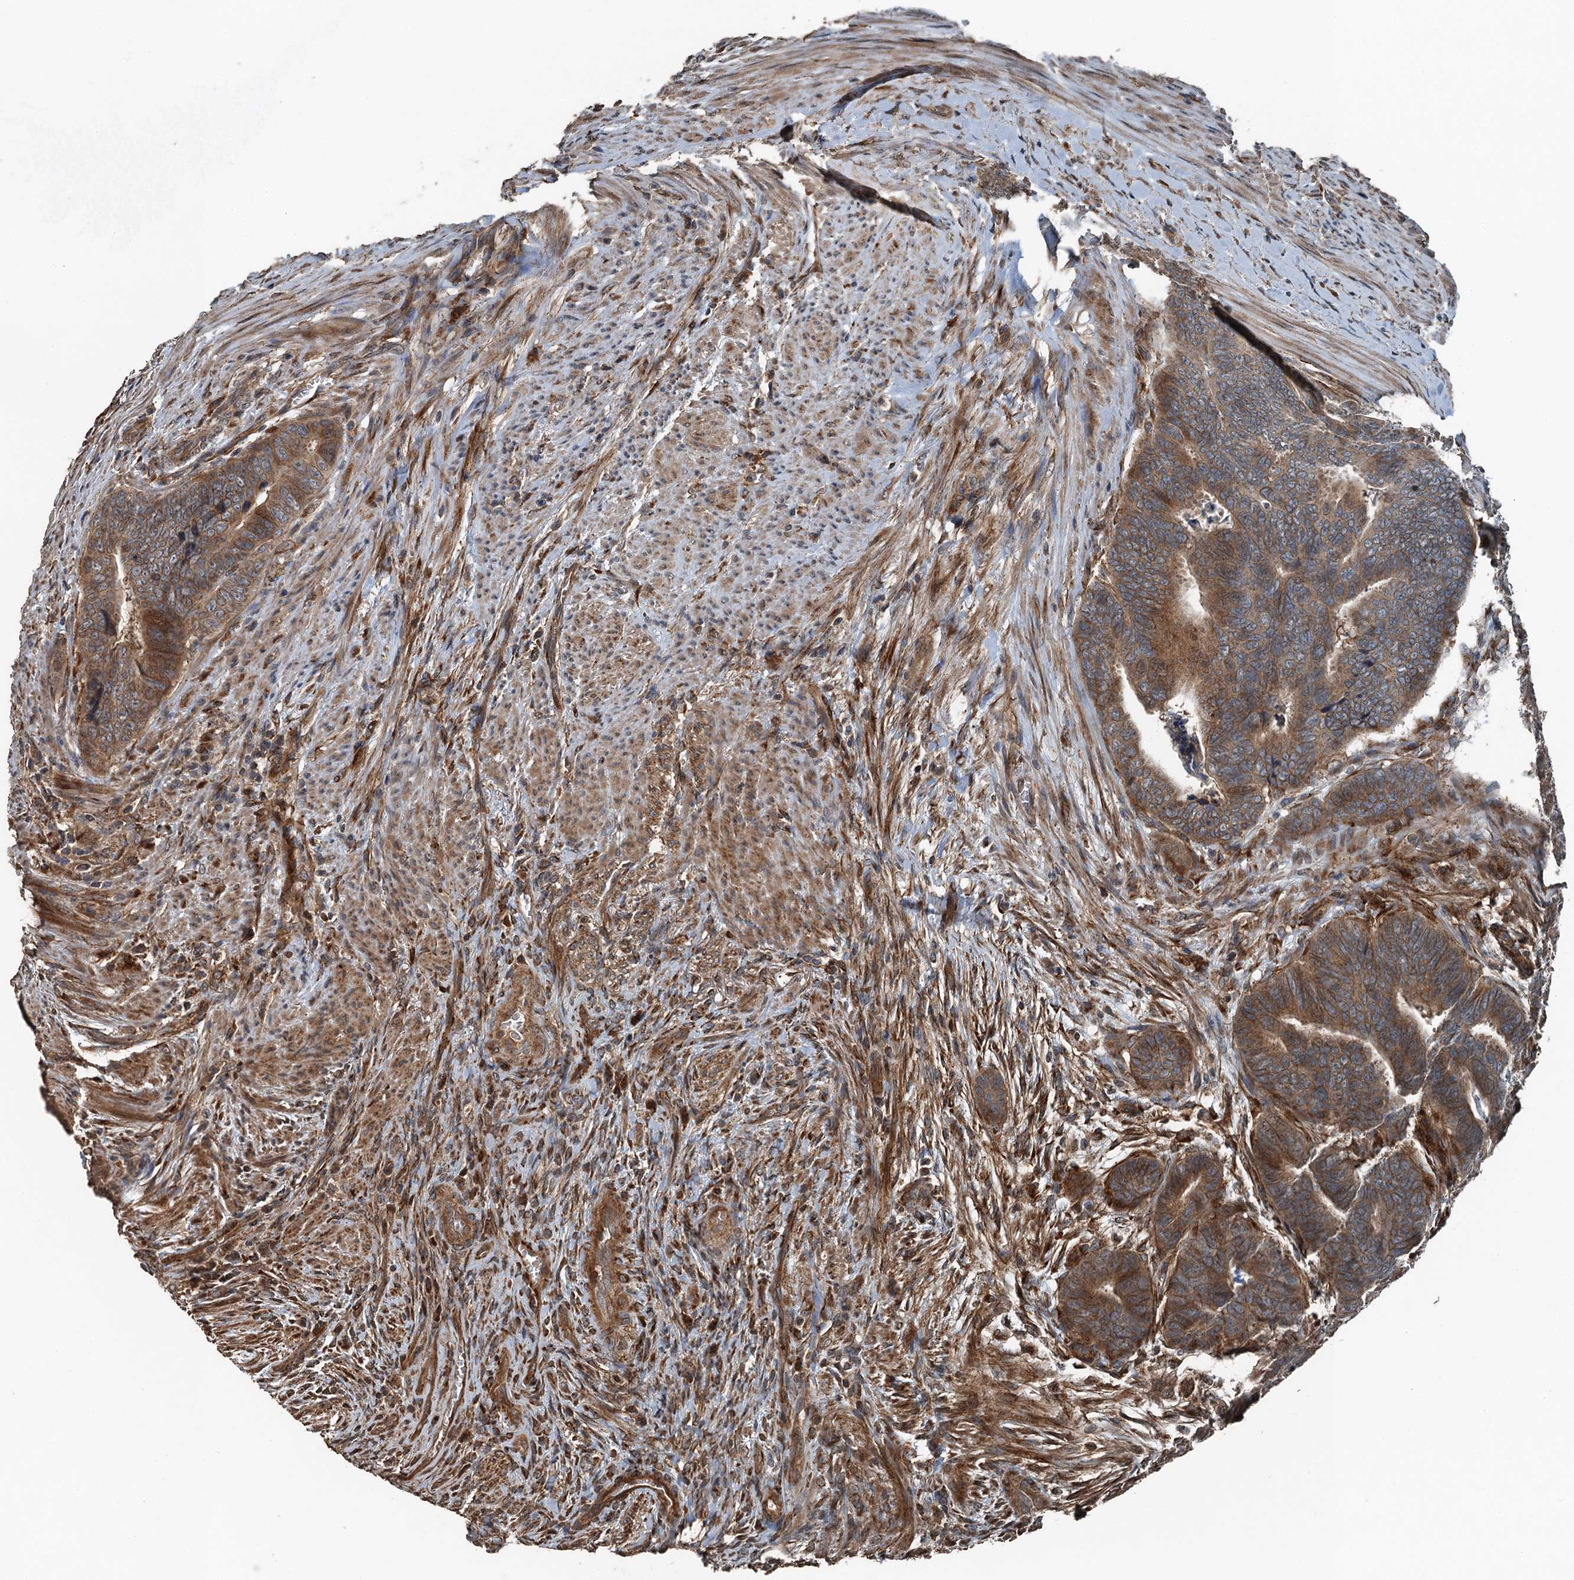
{"staining": {"intensity": "moderate", "quantity": ">75%", "location": "cytoplasmic/membranous,nuclear"}, "tissue": "colorectal cancer", "cell_type": "Tumor cells", "image_type": "cancer", "snomed": [{"axis": "morphology", "description": "Adenocarcinoma, NOS"}, {"axis": "topography", "description": "Rectum"}], "caption": "Human colorectal cancer (adenocarcinoma) stained for a protein (brown) demonstrates moderate cytoplasmic/membranous and nuclear positive staining in approximately >75% of tumor cells.", "gene": "TCTN1", "patient": {"sex": "female", "age": 78}}